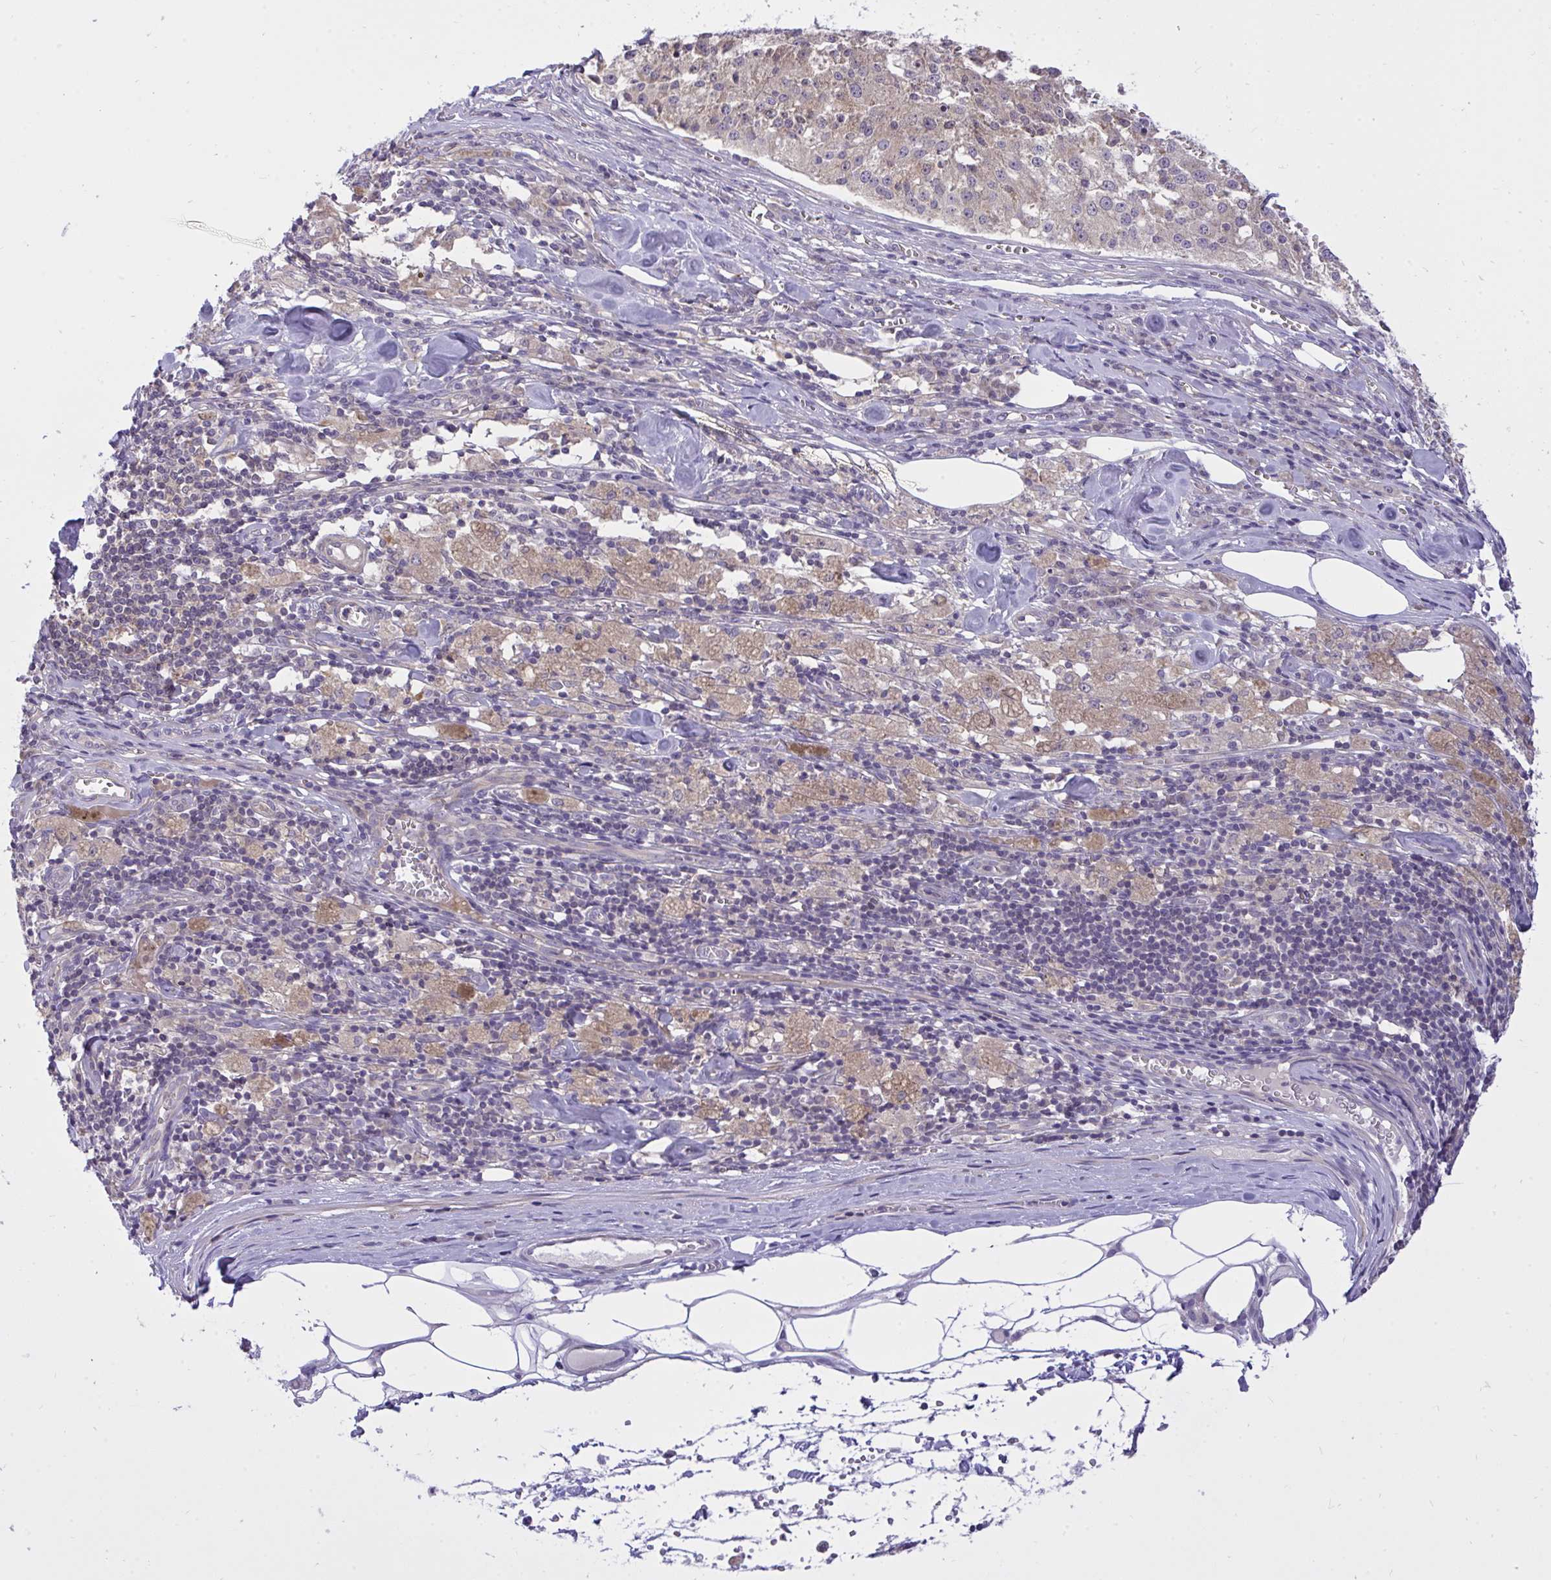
{"staining": {"intensity": "weak", "quantity": "<25%", "location": "cytoplasmic/membranous"}, "tissue": "melanoma", "cell_type": "Tumor cells", "image_type": "cancer", "snomed": [{"axis": "morphology", "description": "Malignant melanoma, Metastatic site"}, {"axis": "topography", "description": "Lymph node"}], "caption": "An immunohistochemistry (IHC) micrograph of malignant melanoma (metastatic site) is shown. There is no staining in tumor cells of malignant melanoma (metastatic site). (DAB (3,3'-diaminobenzidine) IHC with hematoxylin counter stain).", "gene": "C19orf54", "patient": {"sex": "female", "age": 64}}